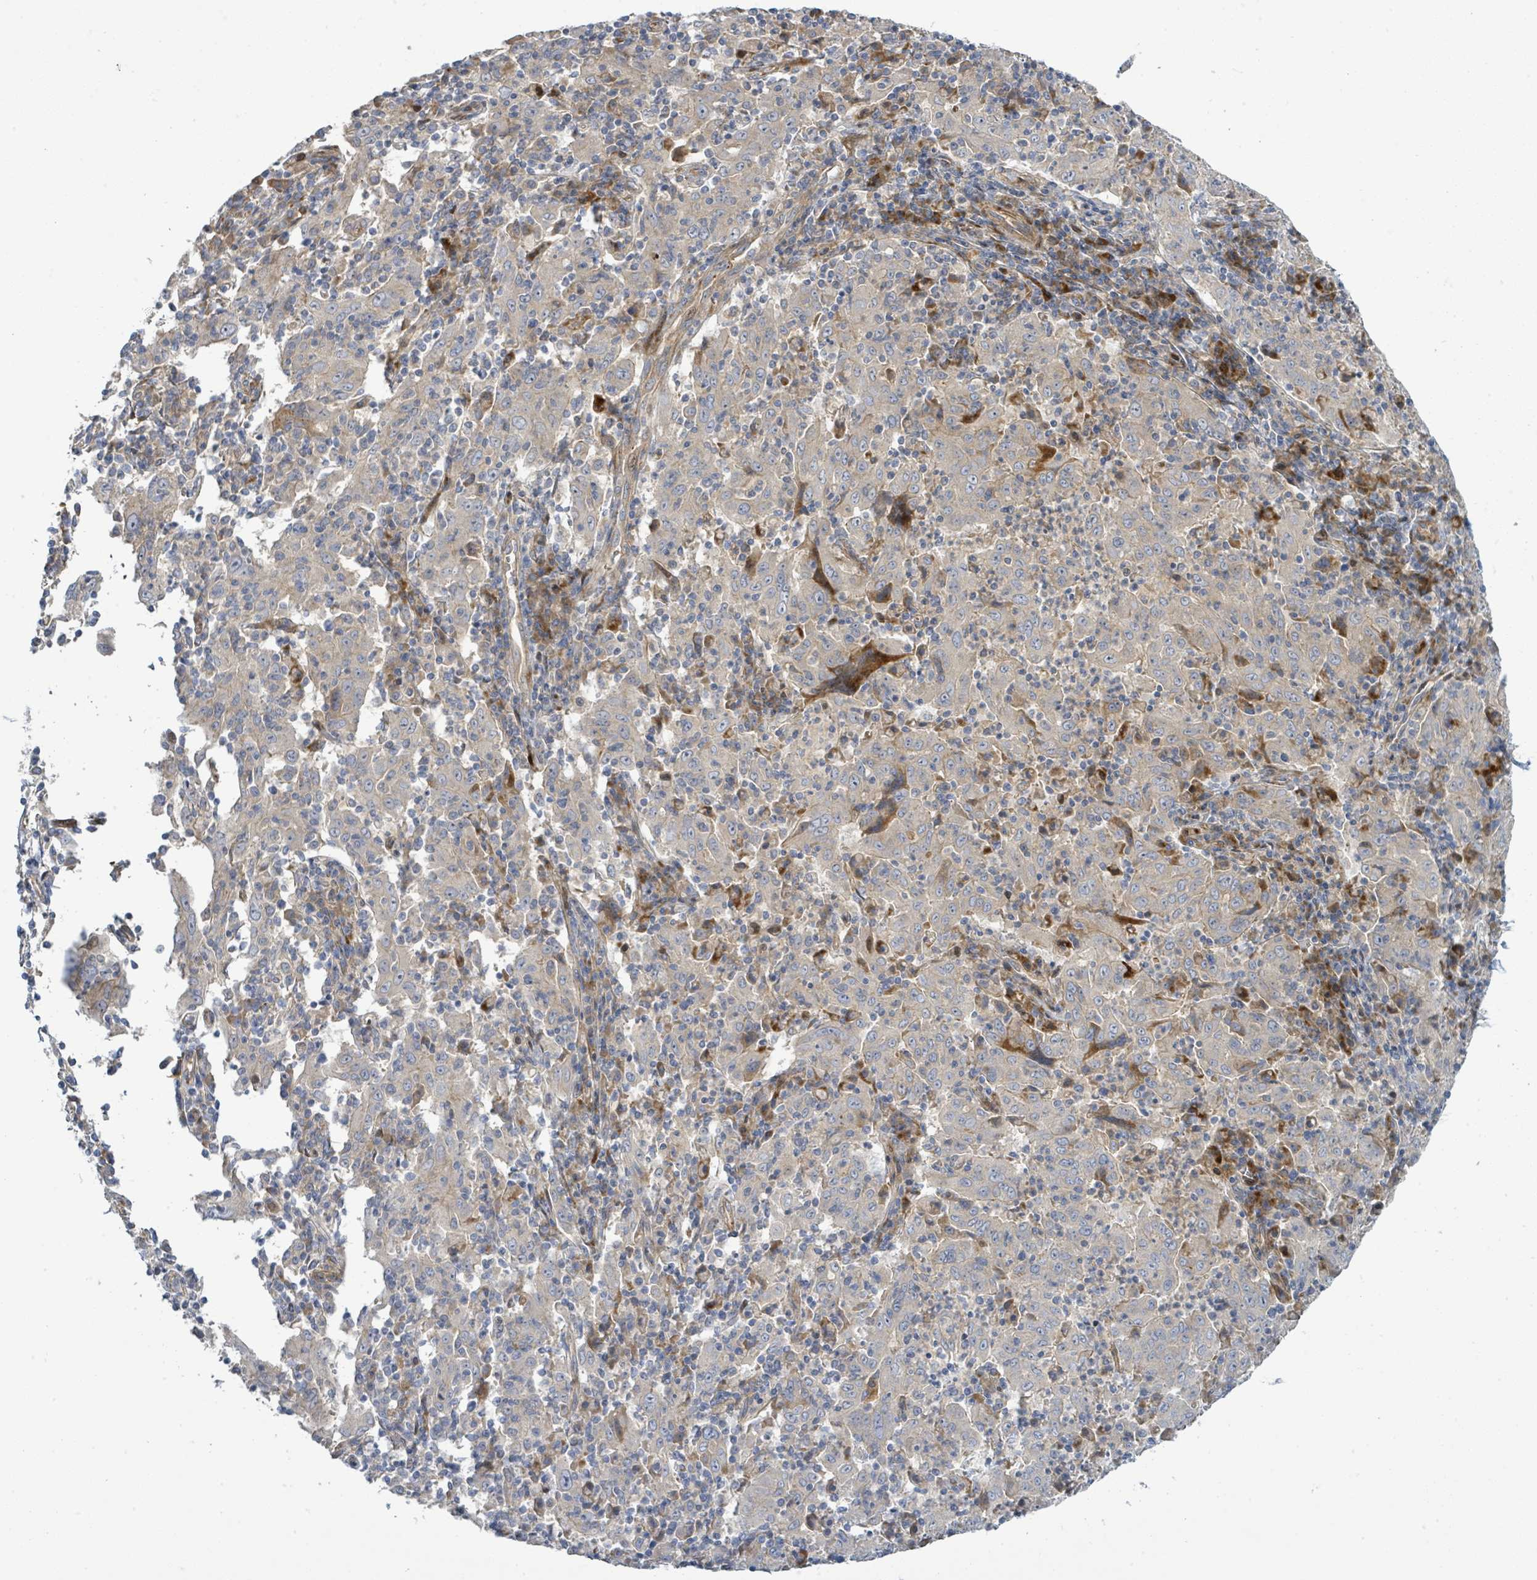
{"staining": {"intensity": "weak", "quantity": "<25%", "location": "cytoplasmic/membranous"}, "tissue": "pancreatic cancer", "cell_type": "Tumor cells", "image_type": "cancer", "snomed": [{"axis": "morphology", "description": "Adenocarcinoma, NOS"}, {"axis": "topography", "description": "Pancreas"}], "caption": "Photomicrograph shows no significant protein expression in tumor cells of pancreatic adenocarcinoma. The staining was performed using DAB (3,3'-diaminobenzidine) to visualize the protein expression in brown, while the nuclei were stained in blue with hematoxylin (Magnification: 20x).", "gene": "CFAP210", "patient": {"sex": "male", "age": 63}}